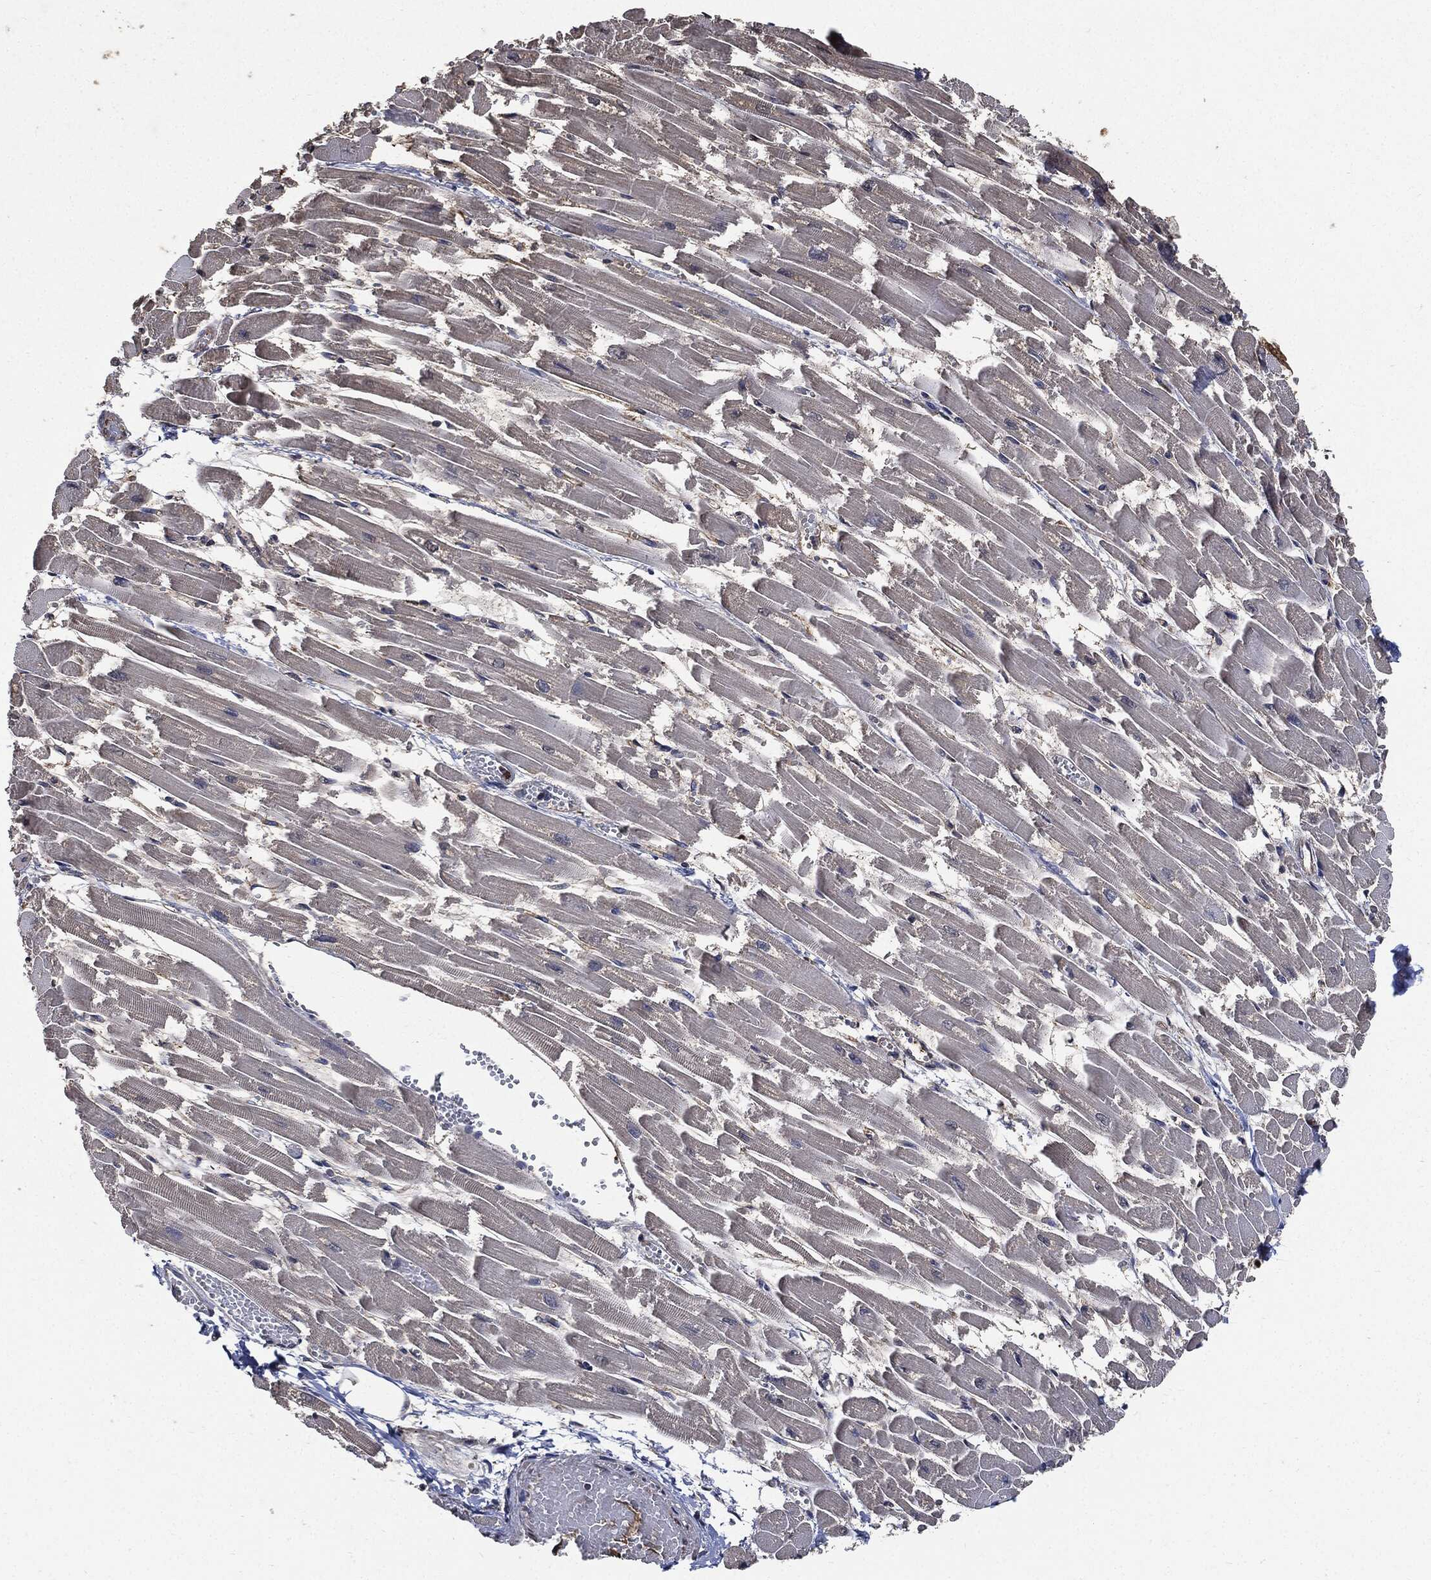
{"staining": {"intensity": "weak", "quantity": "25%-75%", "location": "cytoplasmic/membranous"}, "tissue": "heart muscle", "cell_type": "Cardiomyocytes", "image_type": "normal", "snomed": [{"axis": "morphology", "description": "Normal tissue, NOS"}, {"axis": "topography", "description": "Heart"}], "caption": "A brown stain highlights weak cytoplasmic/membranous expression of a protein in cardiomyocytes of benign heart muscle. (Stains: DAB in brown, nuclei in blue, Microscopy: brightfield microscopy at high magnification).", "gene": "S100A9", "patient": {"sex": "female", "age": 52}}